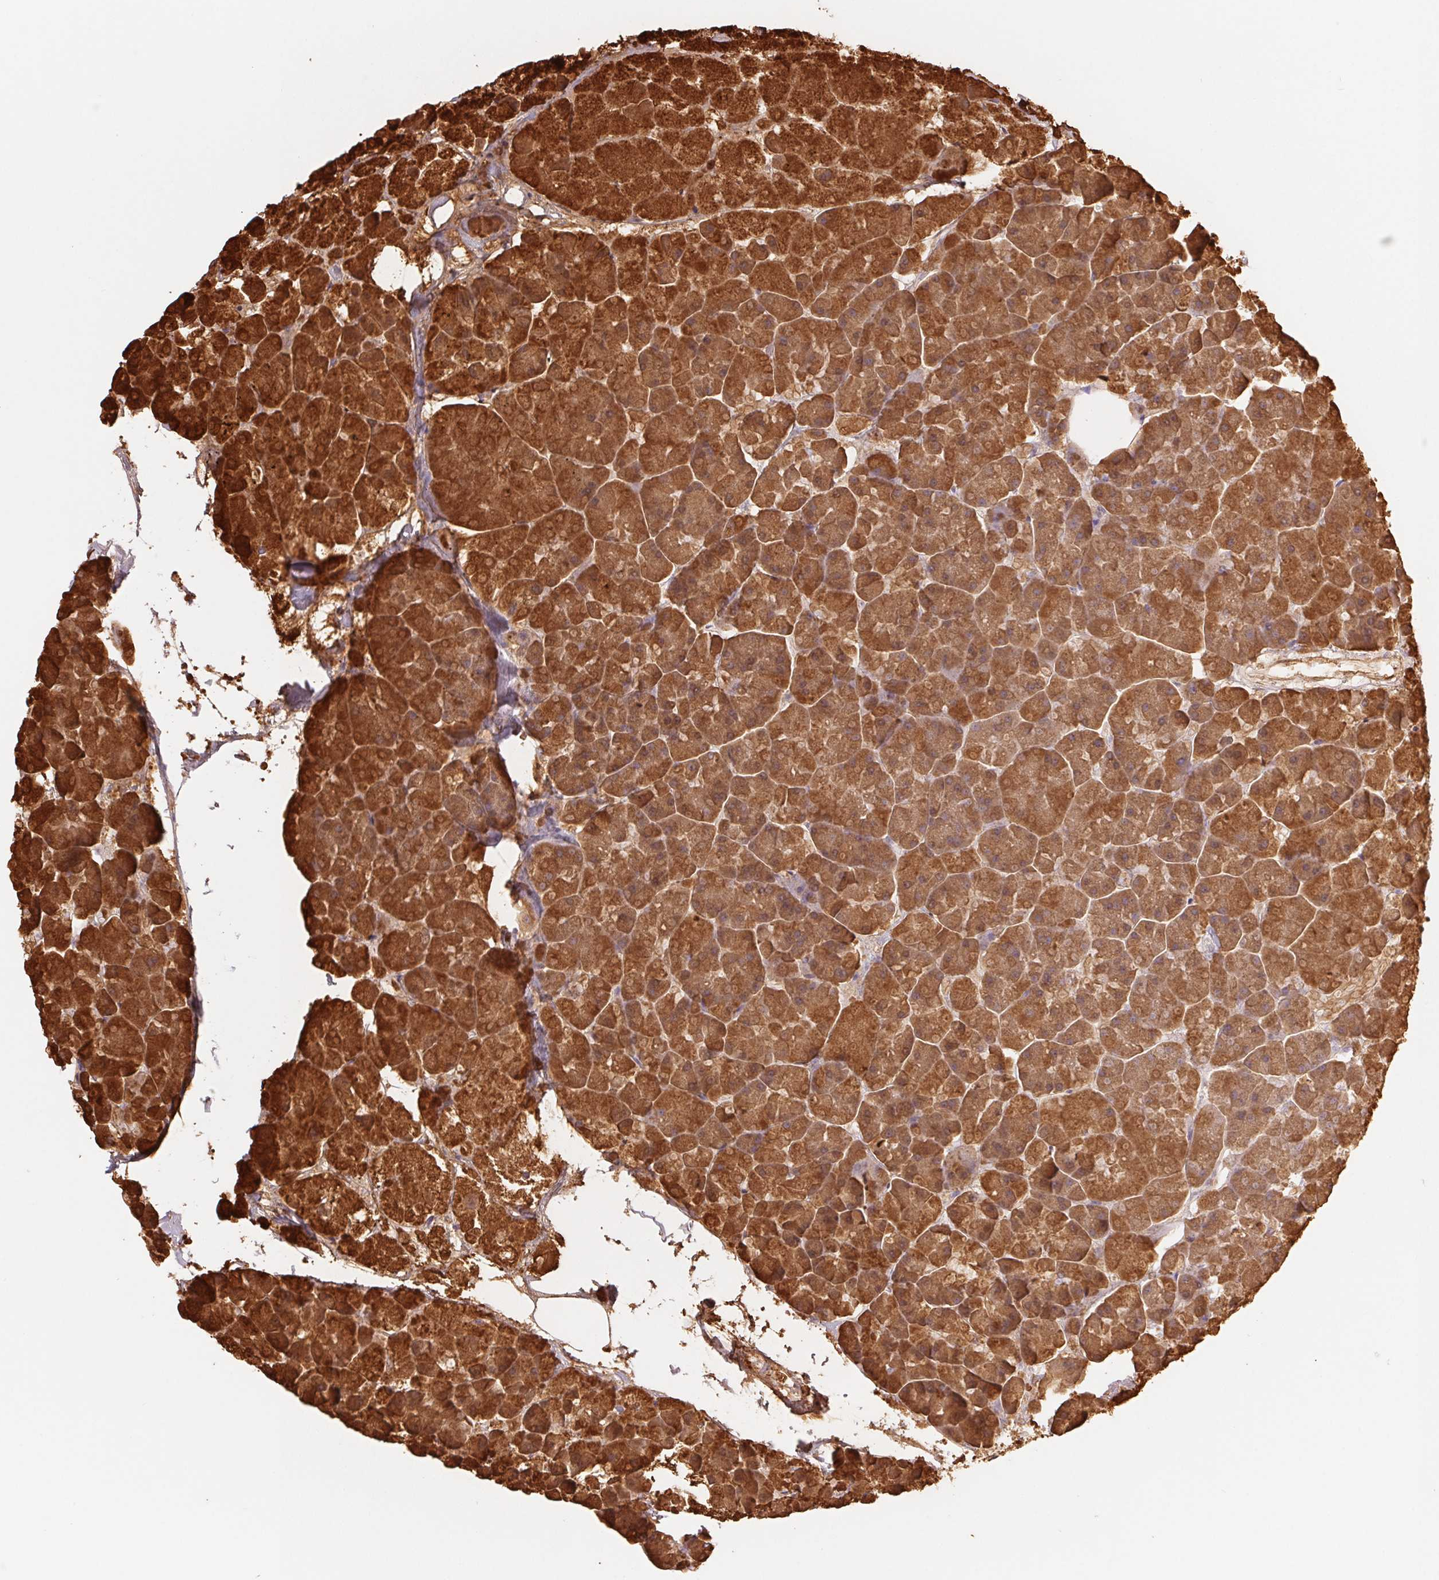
{"staining": {"intensity": "strong", "quantity": ">75%", "location": "cytoplasmic/membranous"}, "tissue": "pancreas", "cell_type": "Exocrine glandular cells", "image_type": "normal", "snomed": [{"axis": "morphology", "description": "Normal tissue, NOS"}, {"axis": "topography", "description": "Pancreas"}, {"axis": "topography", "description": "Peripheral nerve tissue"}], "caption": "A brown stain shows strong cytoplasmic/membranous expression of a protein in exocrine glandular cells of benign human pancreas. The staining is performed using DAB (3,3'-diaminobenzidine) brown chromogen to label protein expression. The nuclei are counter-stained blue using hematoxylin.", "gene": "PNLIP", "patient": {"sex": "male", "age": 54}}